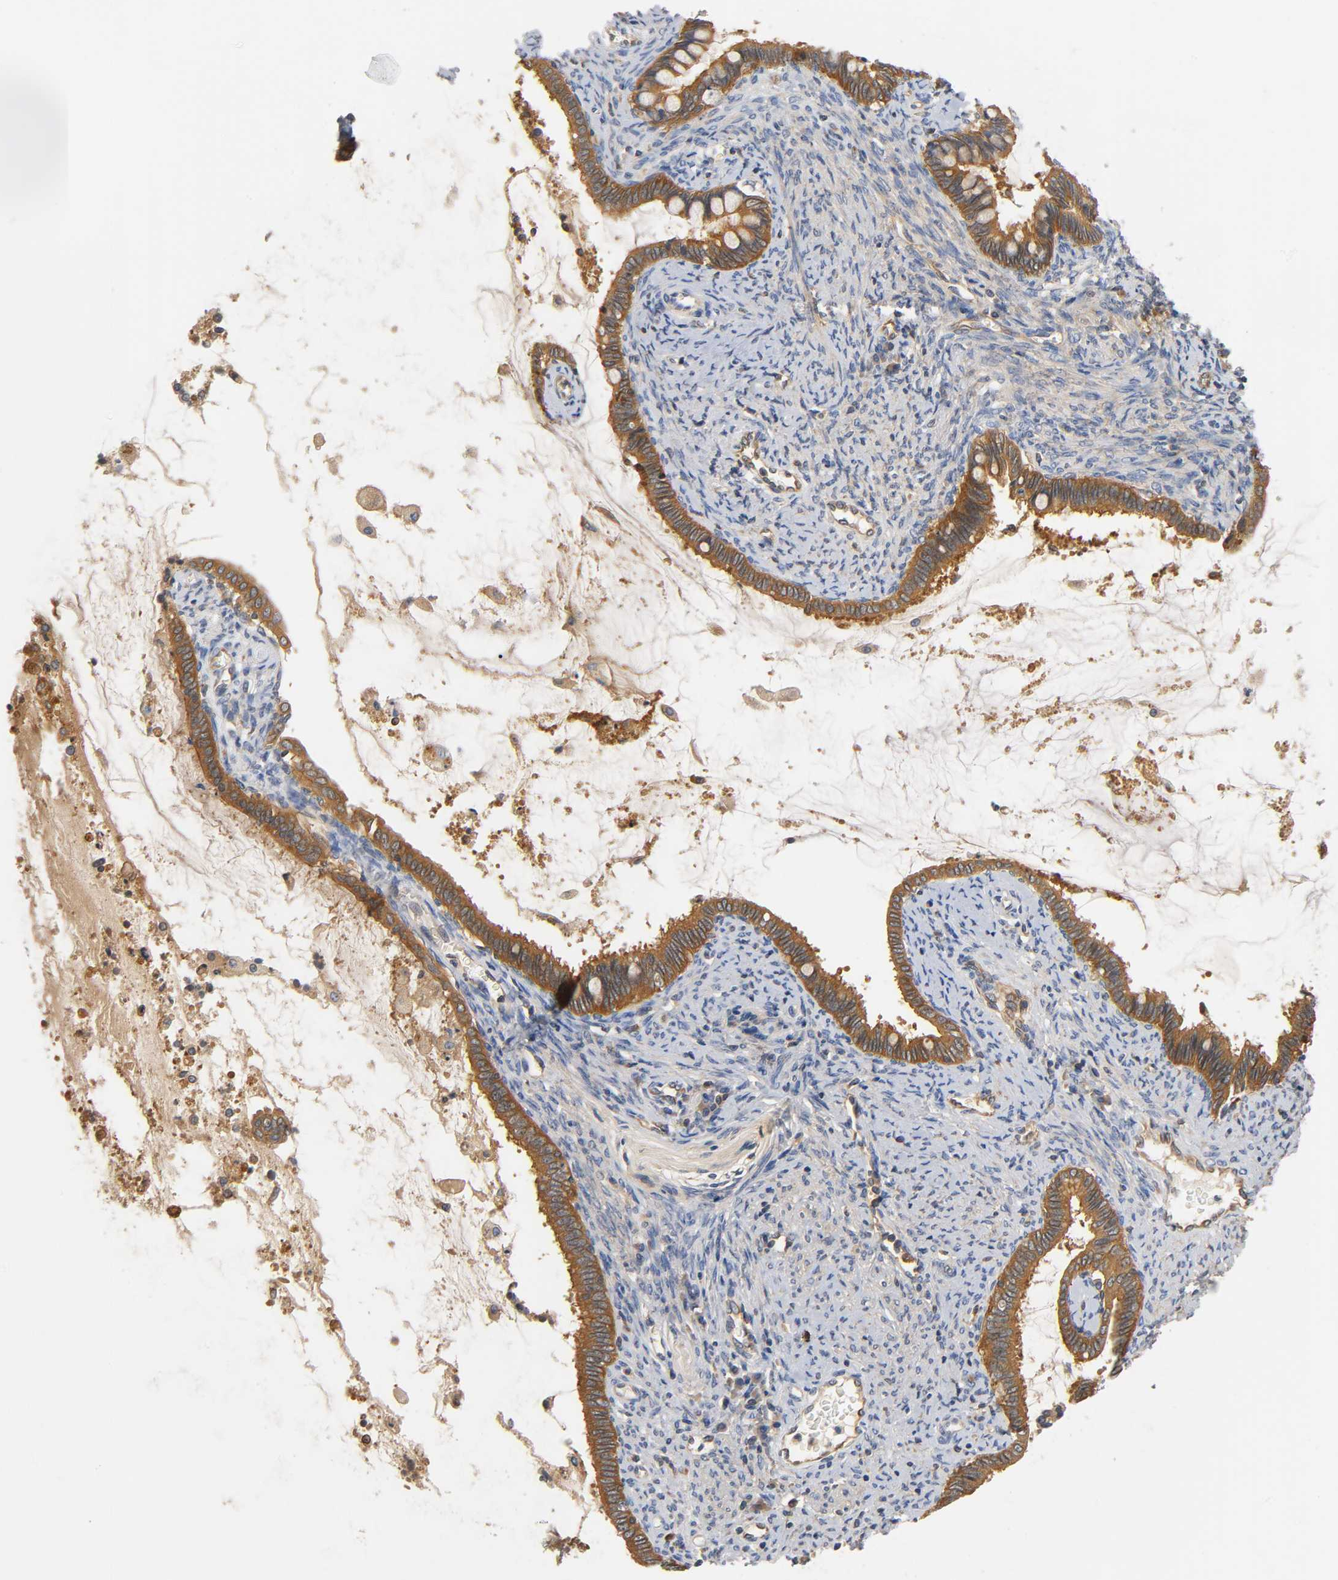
{"staining": {"intensity": "strong", "quantity": ">75%", "location": "cytoplasmic/membranous"}, "tissue": "cervical cancer", "cell_type": "Tumor cells", "image_type": "cancer", "snomed": [{"axis": "morphology", "description": "Adenocarcinoma, NOS"}, {"axis": "topography", "description": "Cervix"}], "caption": "Brown immunohistochemical staining in human cervical adenocarcinoma shows strong cytoplasmic/membranous positivity in about >75% of tumor cells.", "gene": "PRKAB1", "patient": {"sex": "female", "age": 44}}